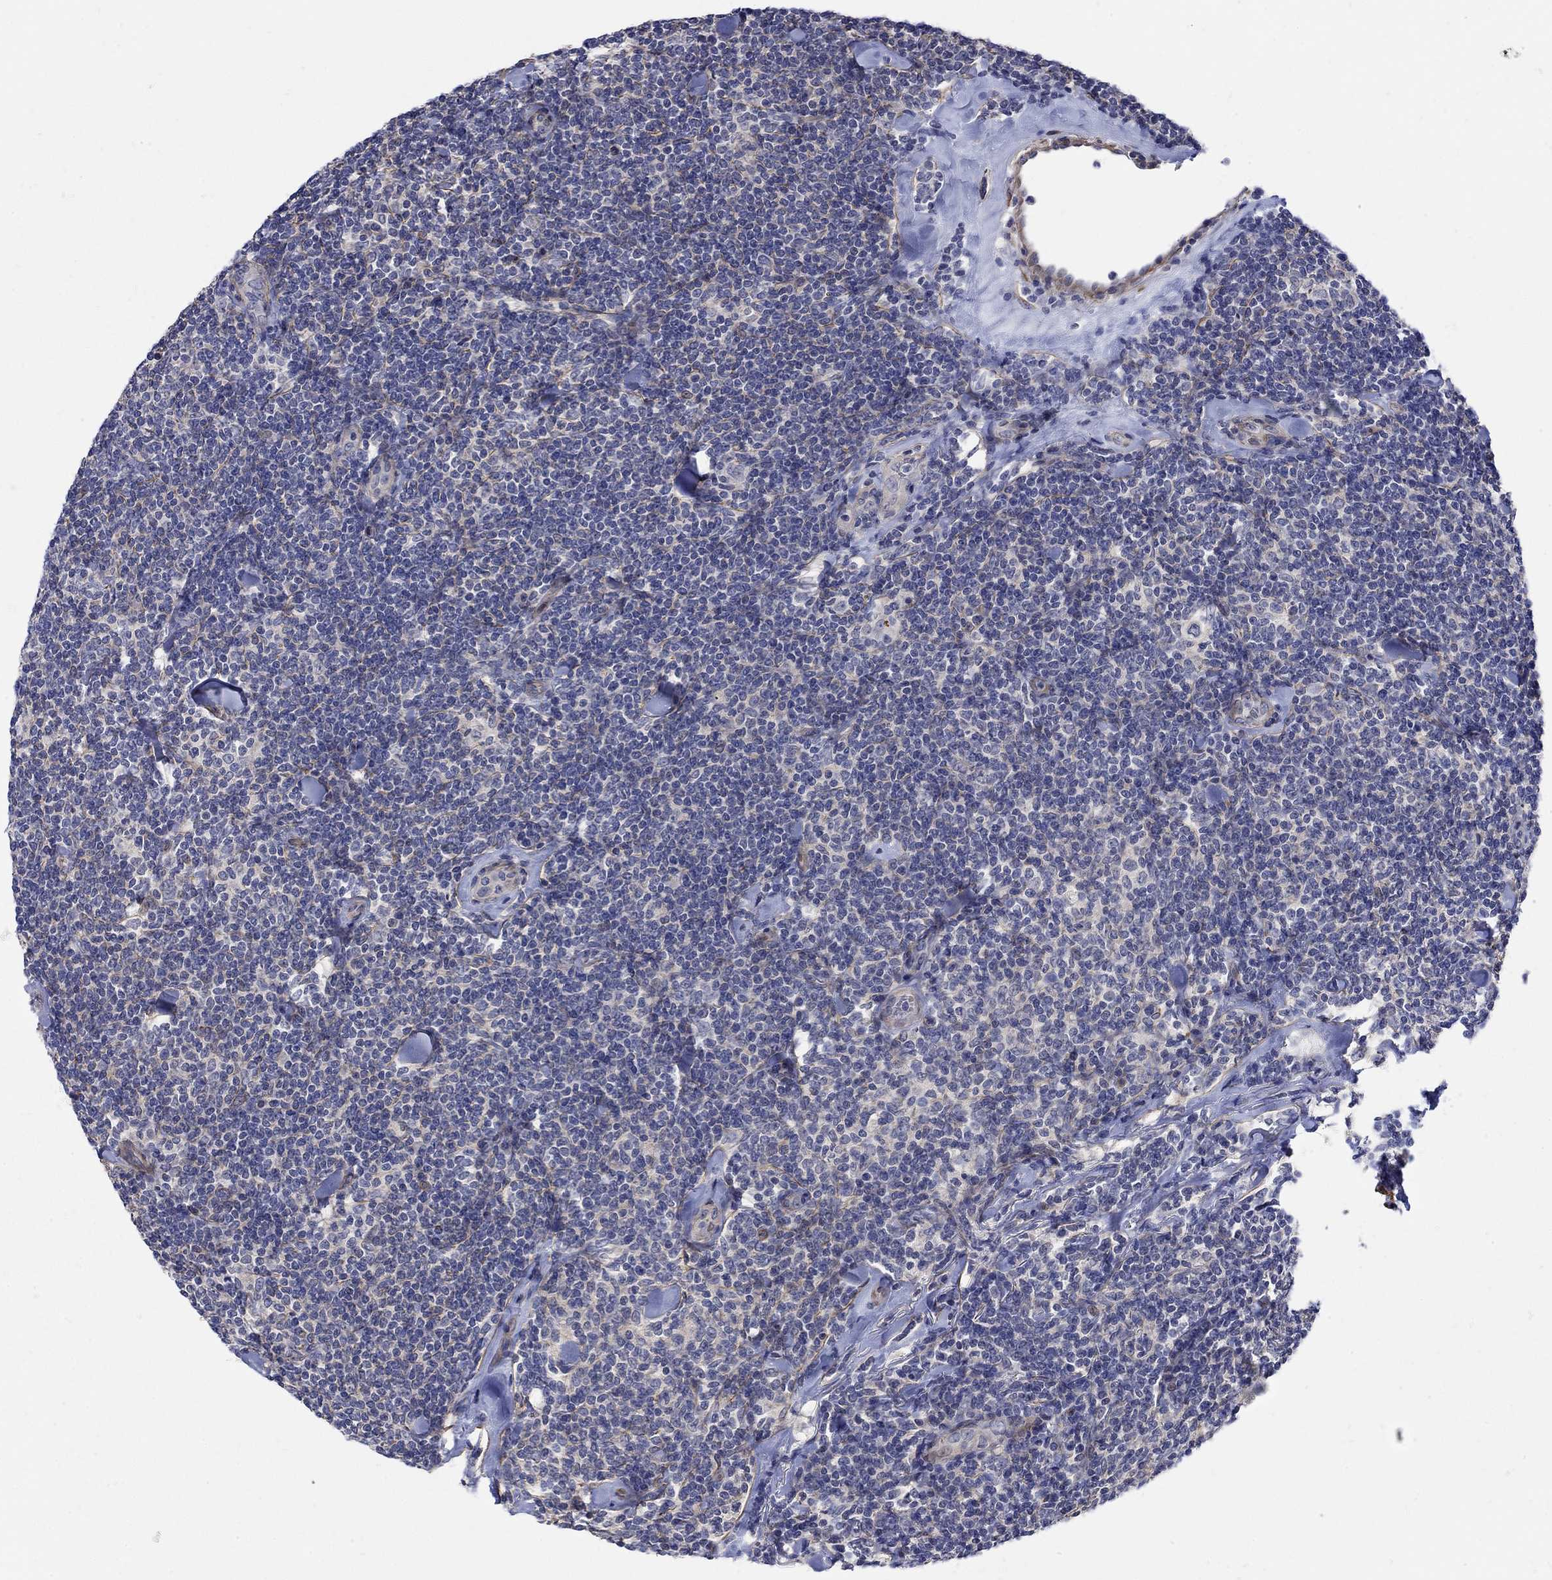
{"staining": {"intensity": "negative", "quantity": "none", "location": "none"}, "tissue": "lymphoma", "cell_type": "Tumor cells", "image_type": "cancer", "snomed": [{"axis": "morphology", "description": "Malignant lymphoma, non-Hodgkin's type, Low grade"}, {"axis": "topography", "description": "Lymph node"}], "caption": "DAB immunohistochemical staining of human lymphoma shows no significant expression in tumor cells. (Immunohistochemistry, brightfield microscopy, high magnification).", "gene": "SCN7A", "patient": {"sex": "female", "age": 56}}